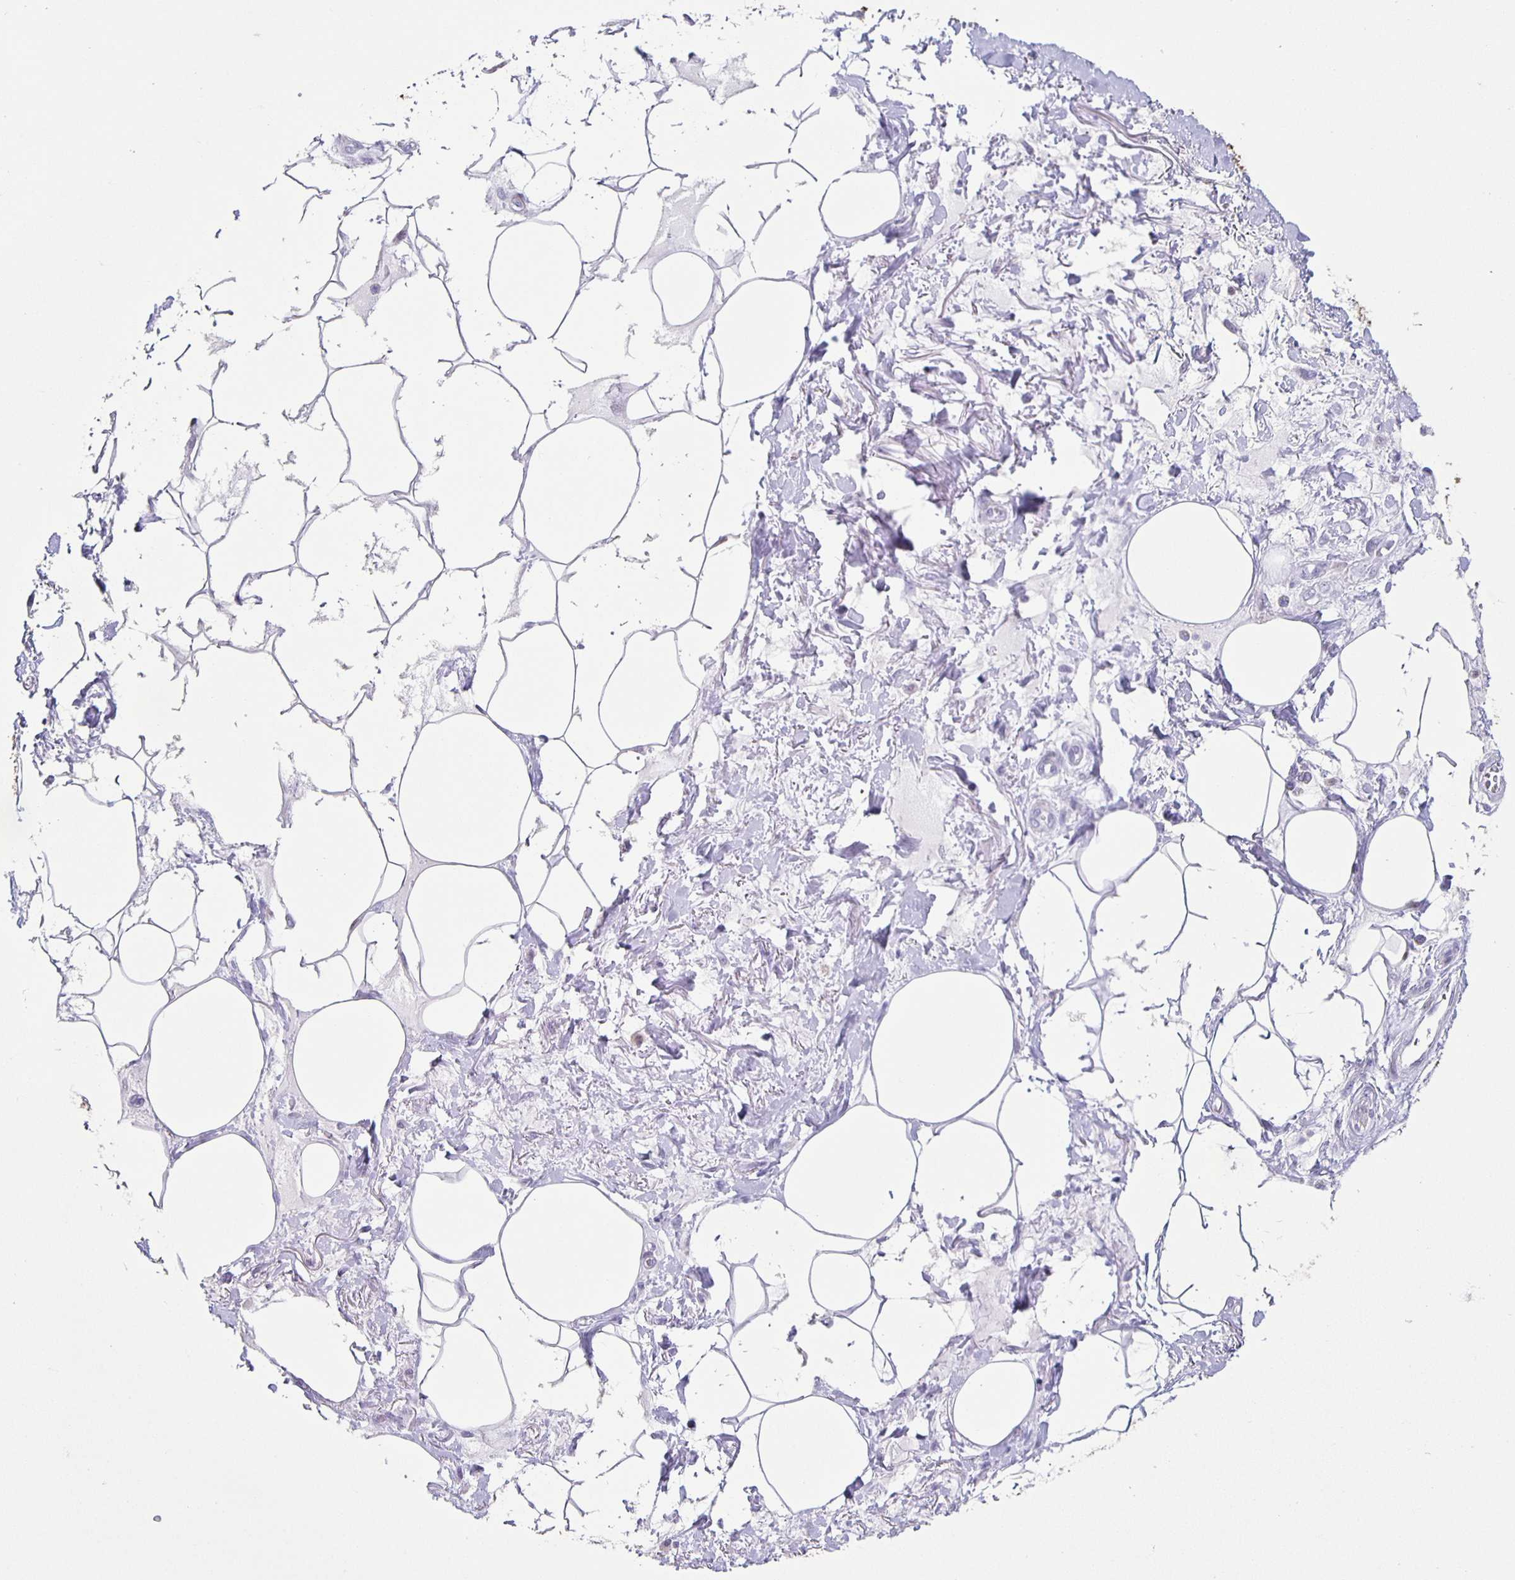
{"staining": {"intensity": "negative", "quantity": "none", "location": "none"}, "tissue": "adipose tissue", "cell_type": "Adipocytes", "image_type": "normal", "snomed": [{"axis": "morphology", "description": "Normal tissue, NOS"}, {"axis": "topography", "description": "Vagina"}, {"axis": "topography", "description": "Peripheral nerve tissue"}], "caption": "This is an immunohistochemistry (IHC) image of unremarkable adipose tissue. There is no positivity in adipocytes.", "gene": "TPPP", "patient": {"sex": "female", "age": 71}}